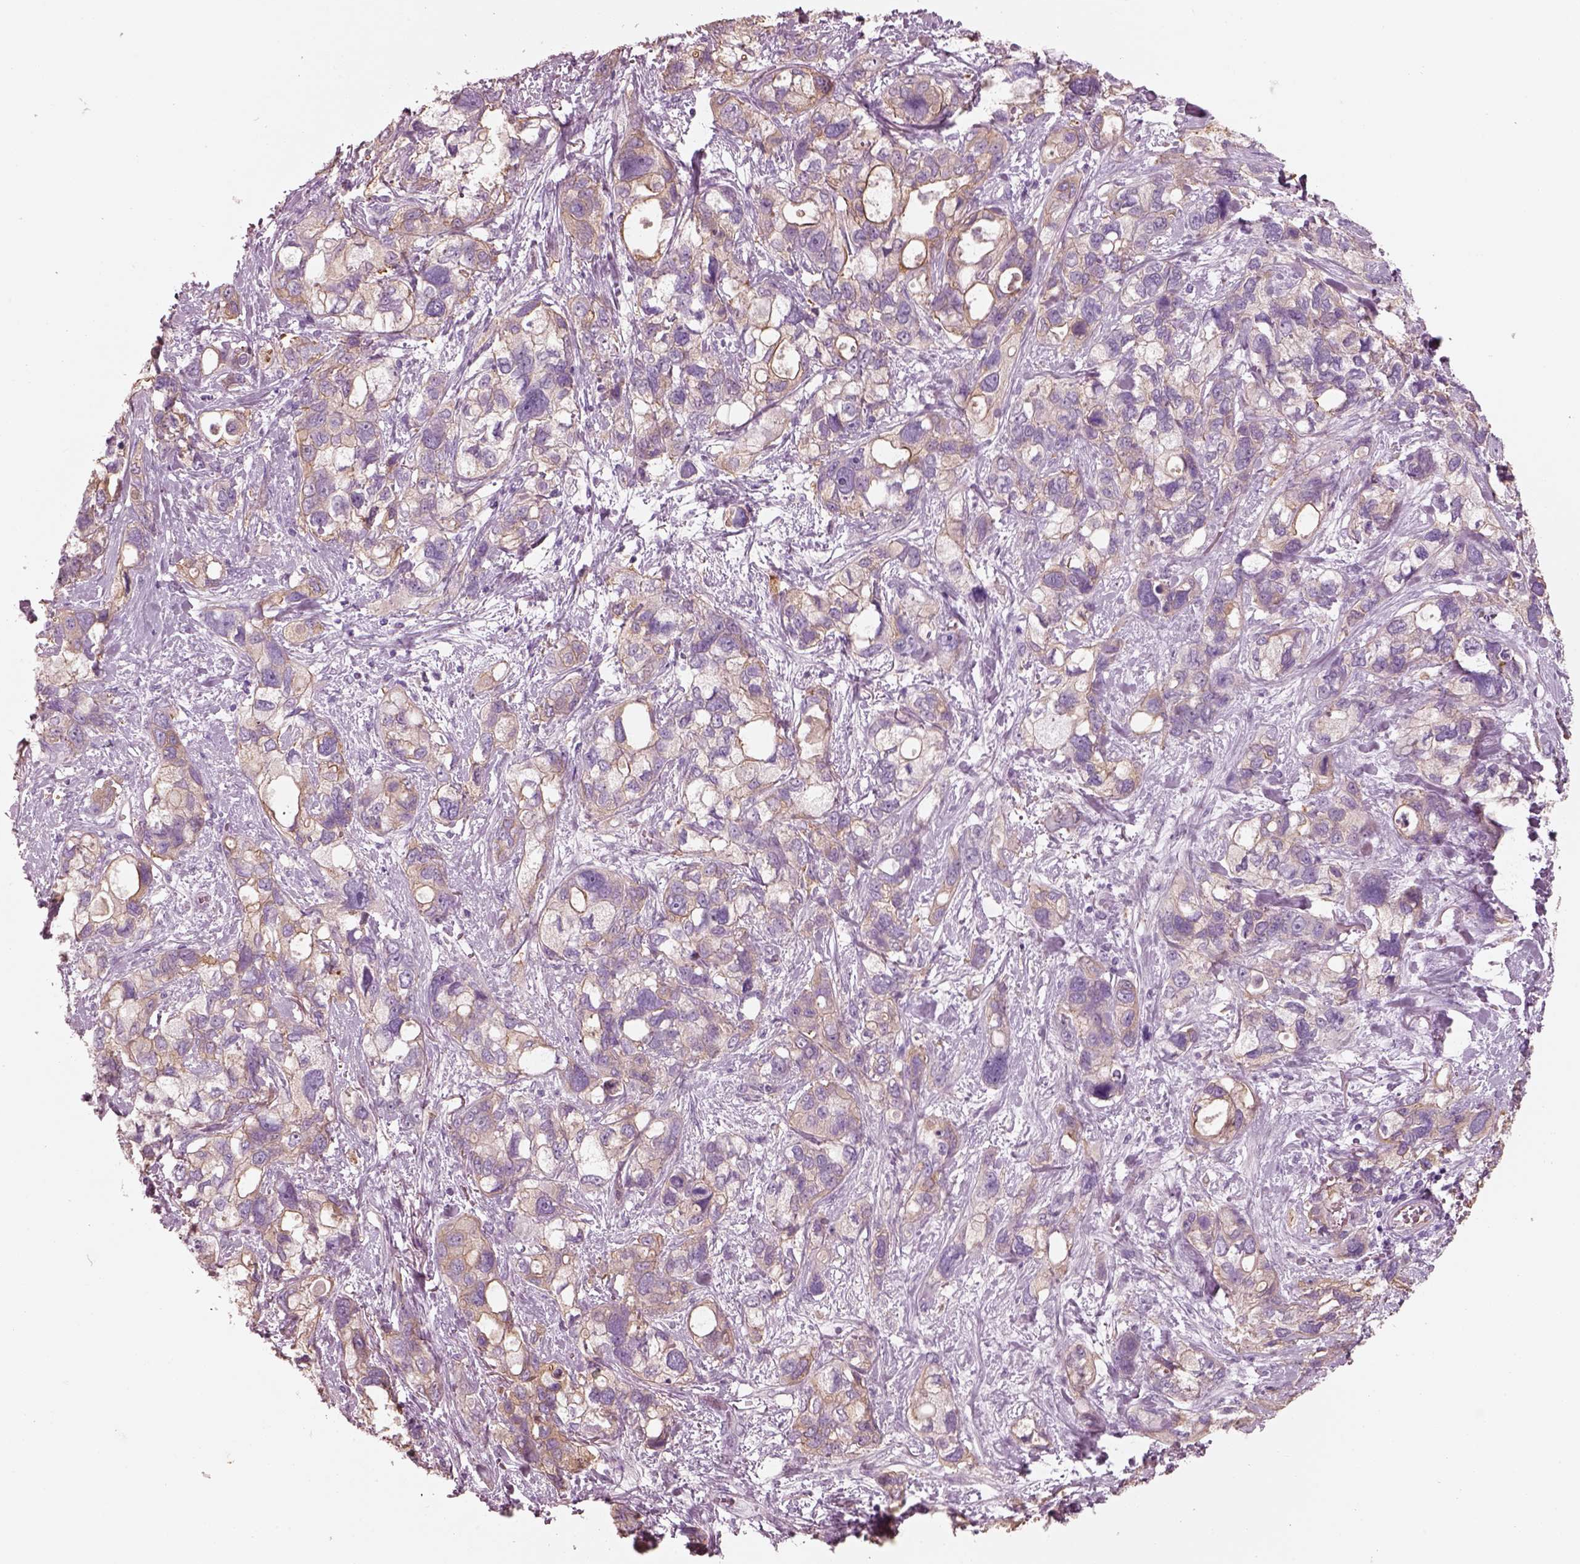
{"staining": {"intensity": "negative", "quantity": "none", "location": "none"}, "tissue": "stomach cancer", "cell_type": "Tumor cells", "image_type": "cancer", "snomed": [{"axis": "morphology", "description": "Adenocarcinoma, NOS"}, {"axis": "topography", "description": "Stomach, upper"}], "caption": "An immunohistochemistry histopathology image of stomach adenocarcinoma is shown. There is no staining in tumor cells of stomach adenocarcinoma.", "gene": "IGLL1", "patient": {"sex": "female", "age": 81}}